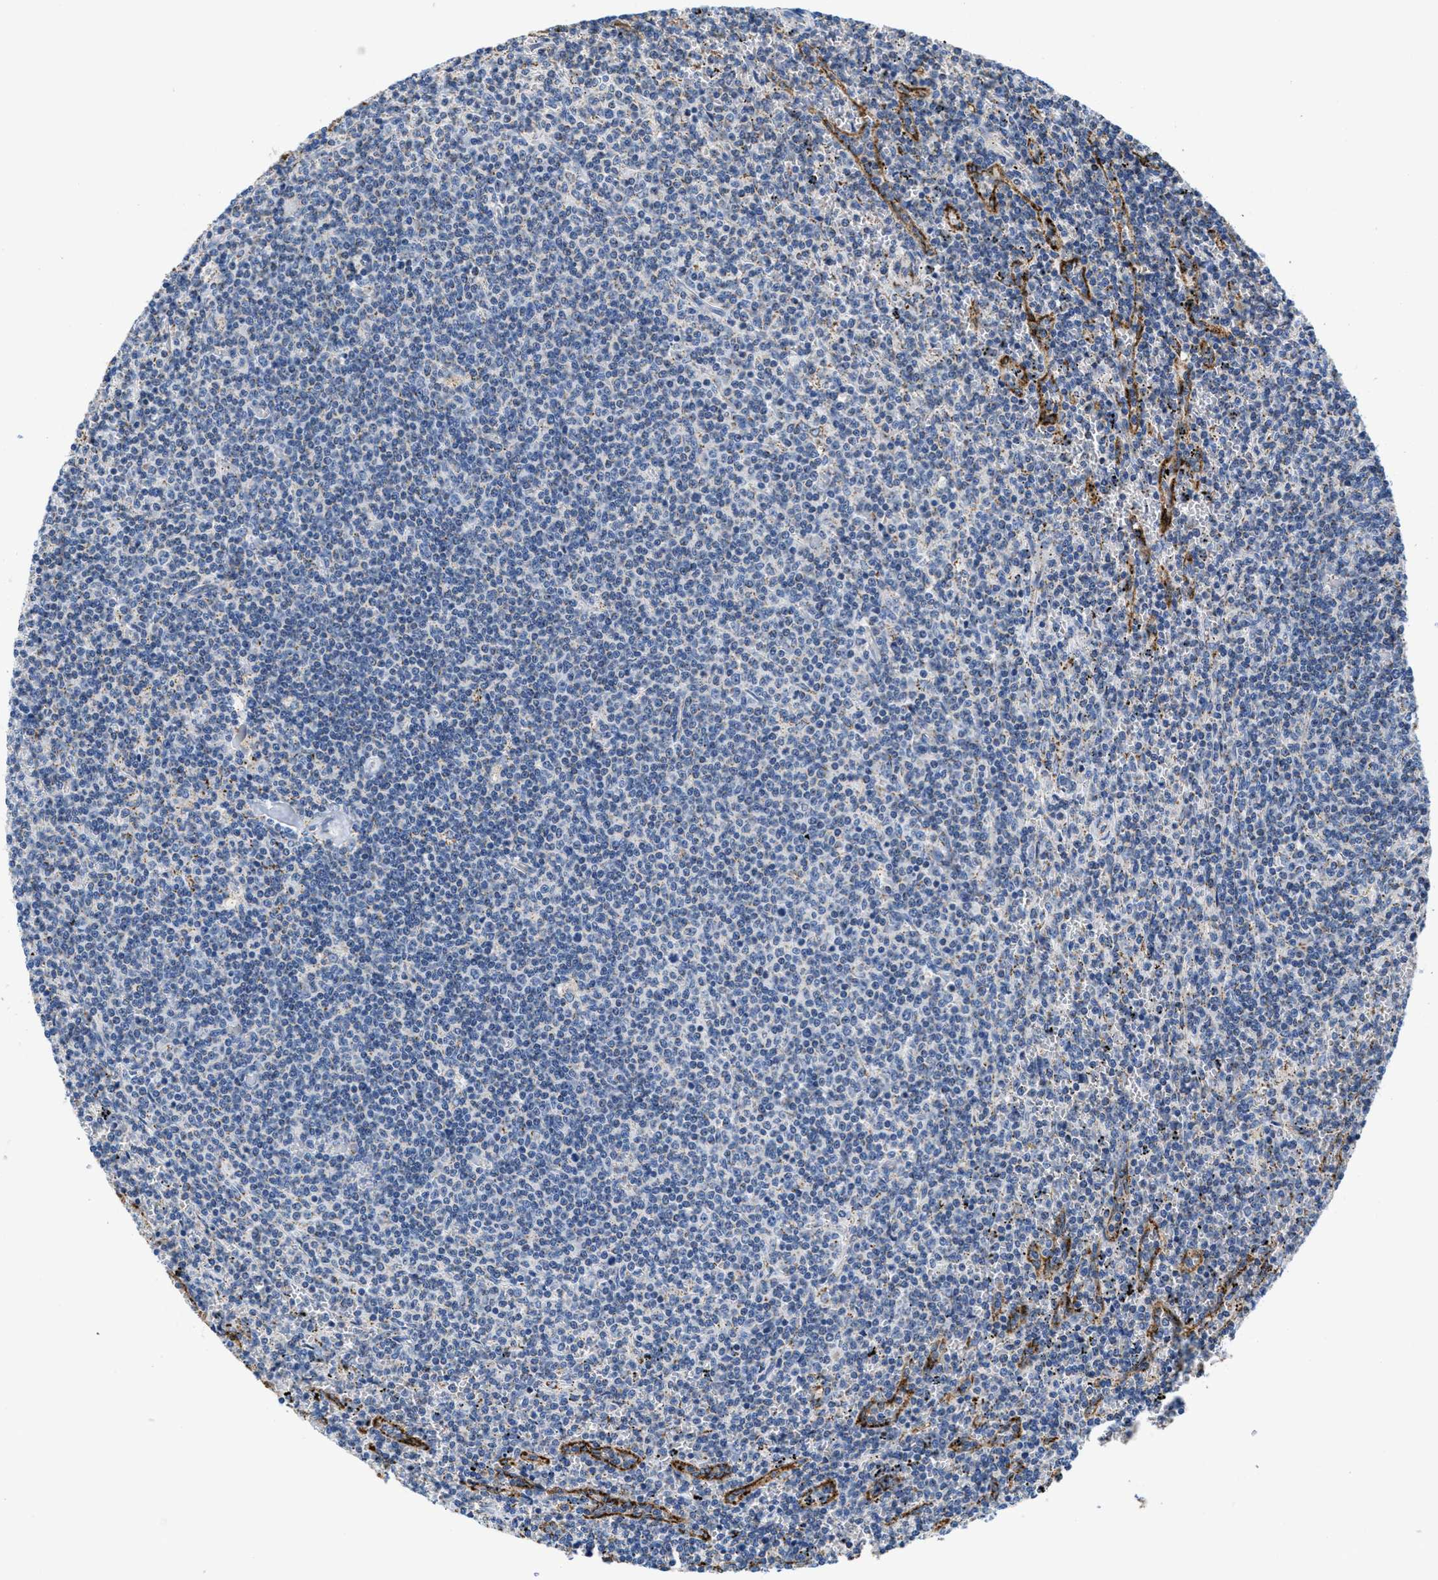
{"staining": {"intensity": "negative", "quantity": "none", "location": "none"}, "tissue": "lymphoma", "cell_type": "Tumor cells", "image_type": "cancer", "snomed": [{"axis": "morphology", "description": "Malignant lymphoma, non-Hodgkin's type, Low grade"}, {"axis": "topography", "description": "Spleen"}], "caption": "Tumor cells are negative for brown protein staining in low-grade malignant lymphoma, non-Hodgkin's type.", "gene": "KCNJ5", "patient": {"sex": "female", "age": 50}}